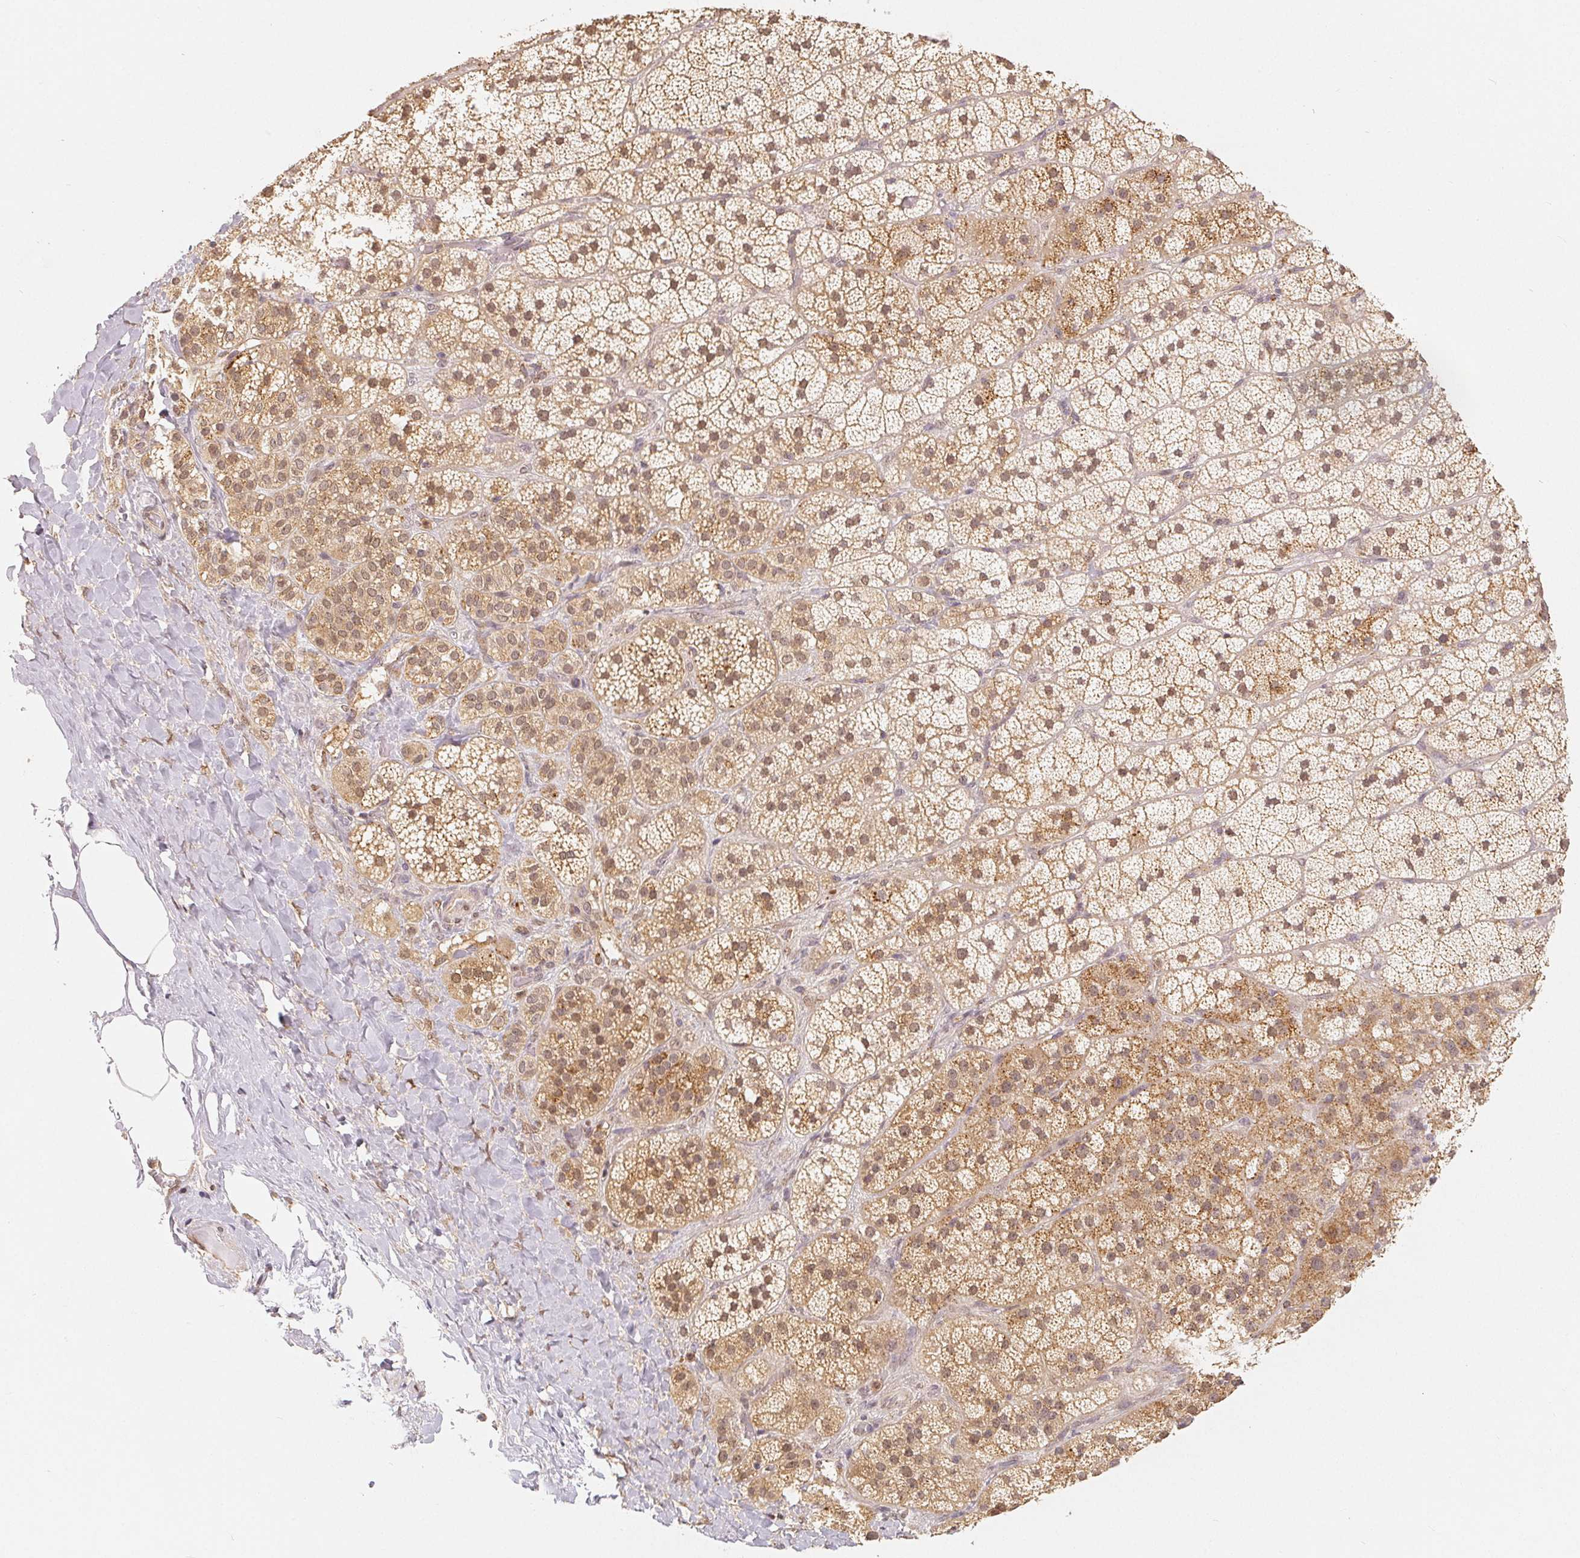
{"staining": {"intensity": "moderate", "quantity": ">75%", "location": "cytoplasmic/membranous,nuclear"}, "tissue": "adrenal gland", "cell_type": "Glandular cells", "image_type": "normal", "snomed": [{"axis": "morphology", "description": "Normal tissue, NOS"}, {"axis": "topography", "description": "Adrenal gland"}], "caption": "Immunohistochemical staining of normal human adrenal gland shows moderate cytoplasmic/membranous,nuclear protein staining in approximately >75% of glandular cells.", "gene": "GUSB", "patient": {"sex": "male", "age": 57}}